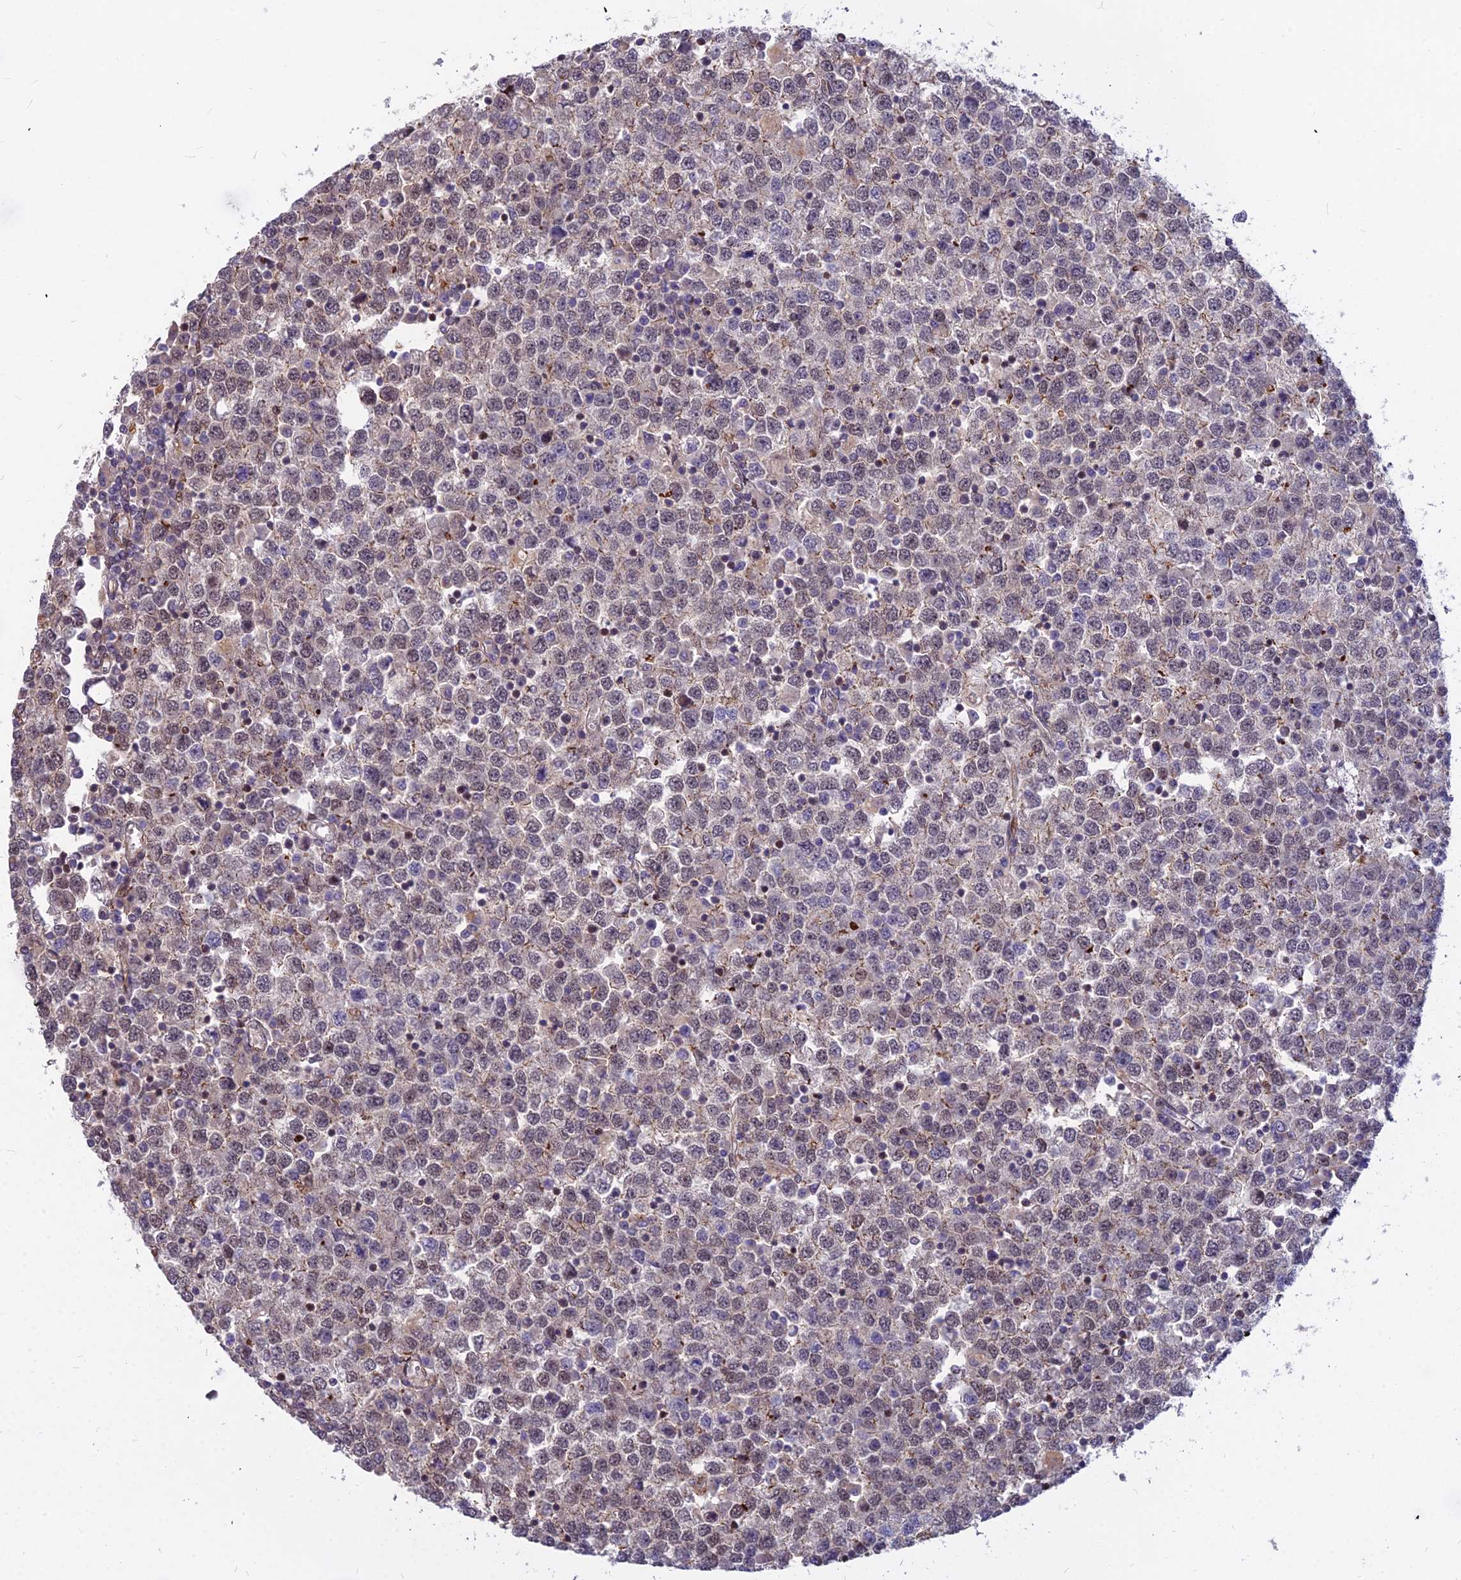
{"staining": {"intensity": "negative", "quantity": "none", "location": "none"}, "tissue": "testis cancer", "cell_type": "Tumor cells", "image_type": "cancer", "snomed": [{"axis": "morphology", "description": "Seminoma, NOS"}, {"axis": "topography", "description": "Testis"}], "caption": "Testis cancer (seminoma) was stained to show a protein in brown. There is no significant positivity in tumor cells. (Immunohistochemistry (ihc), brightfield microscopy, high magnification).", "gene": "GLYATL3", "patient": {"sex": "male", "age": 65}}